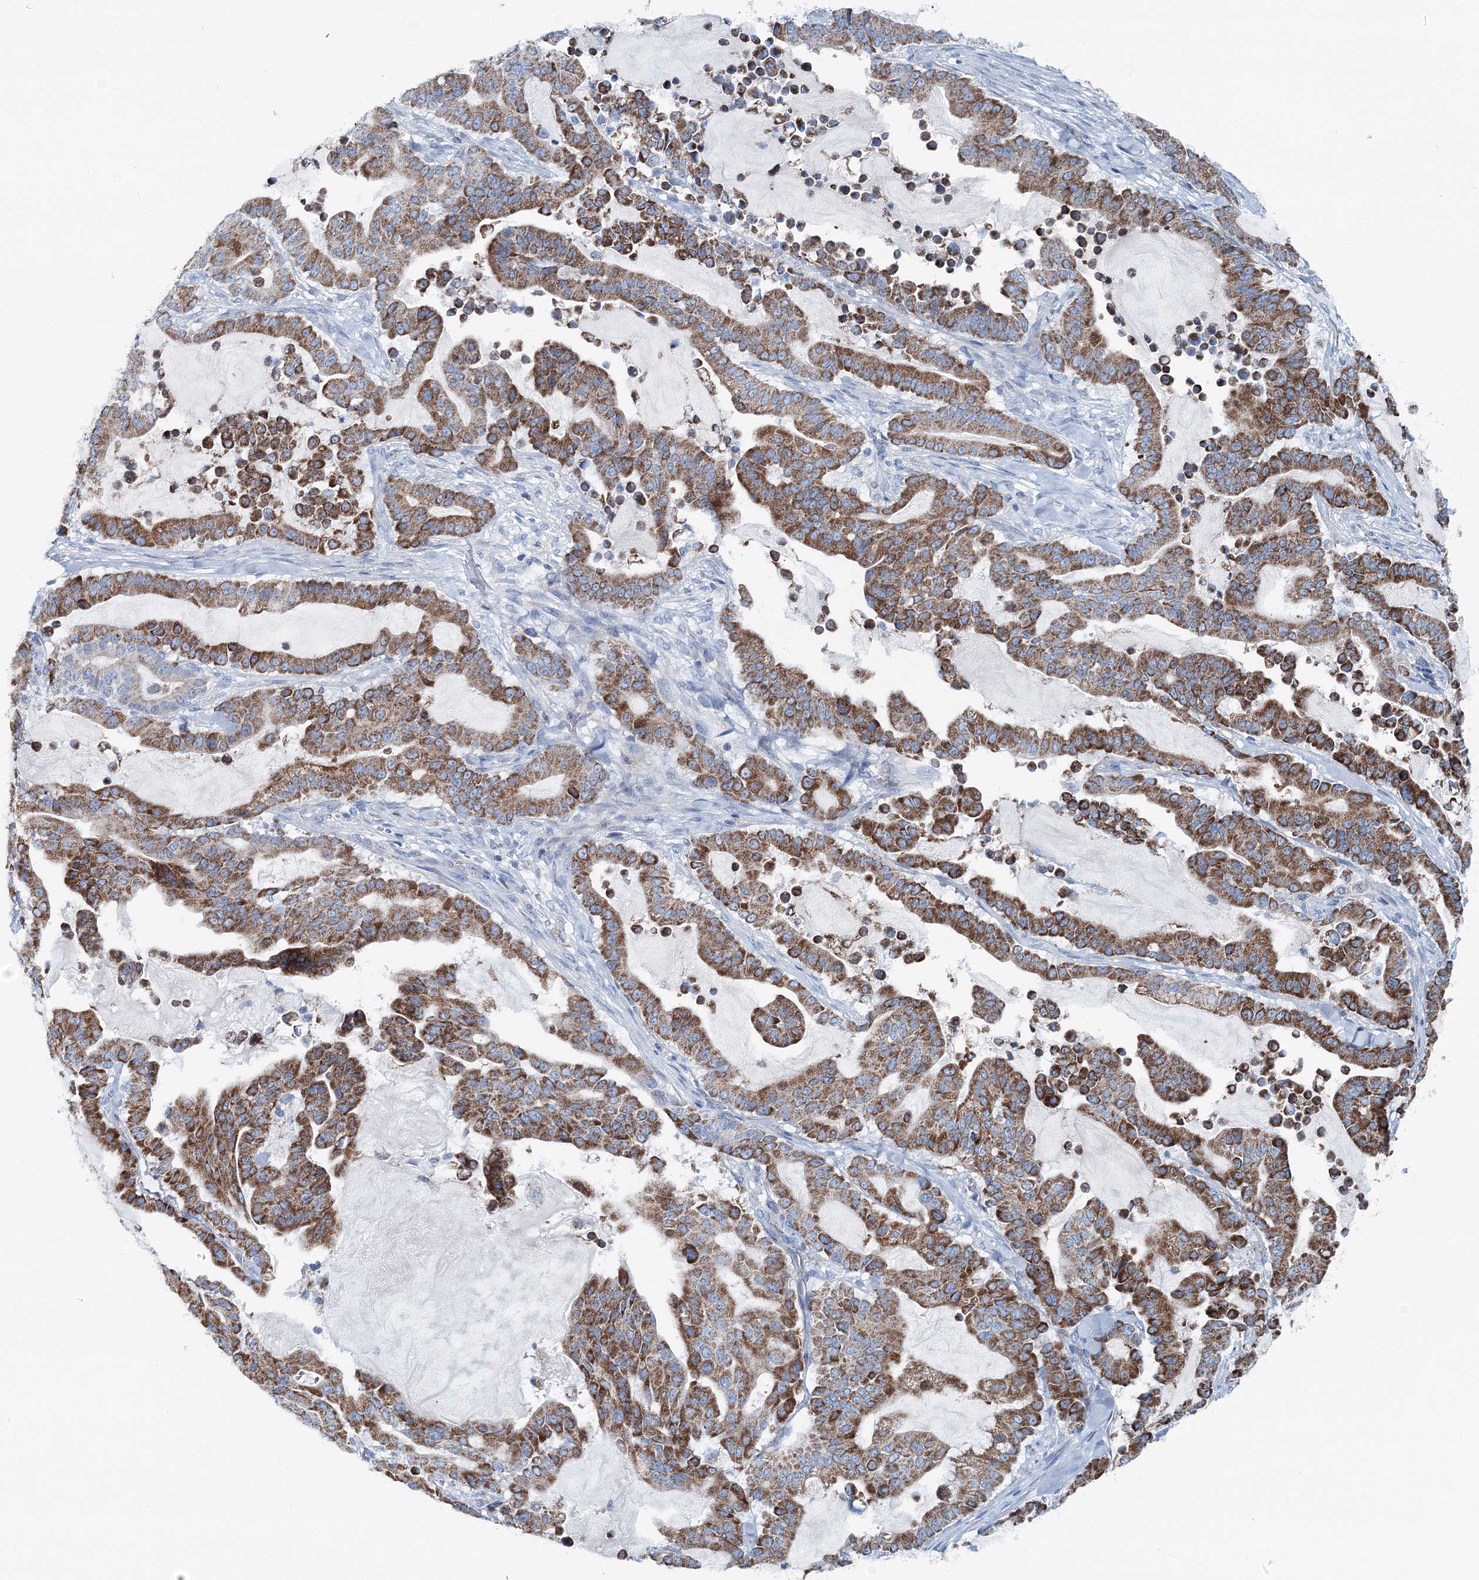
{"staining": {"intensity": "moderate", "quantity": ">75%", "location": "cytoplasmic/membranous"}, "tissue": "pancreatic cancer", "cell_type": "Tumor cells", "image_type": "cancer", "snomed": [{"axis": "morphology", "description": "Adenocarcinoma, NOS"}, {"axis": "topography", "description": "Pancreas"}], "caption": "Moderate cytoplasmic/membranous positivity for a protein is identified in approximately >75% of tumor cells of pancreatic cancer (adenocarcinoma) using IHC.", "gene": "GABARAPL2", "patient": {"sex": "male", "age": 63}}